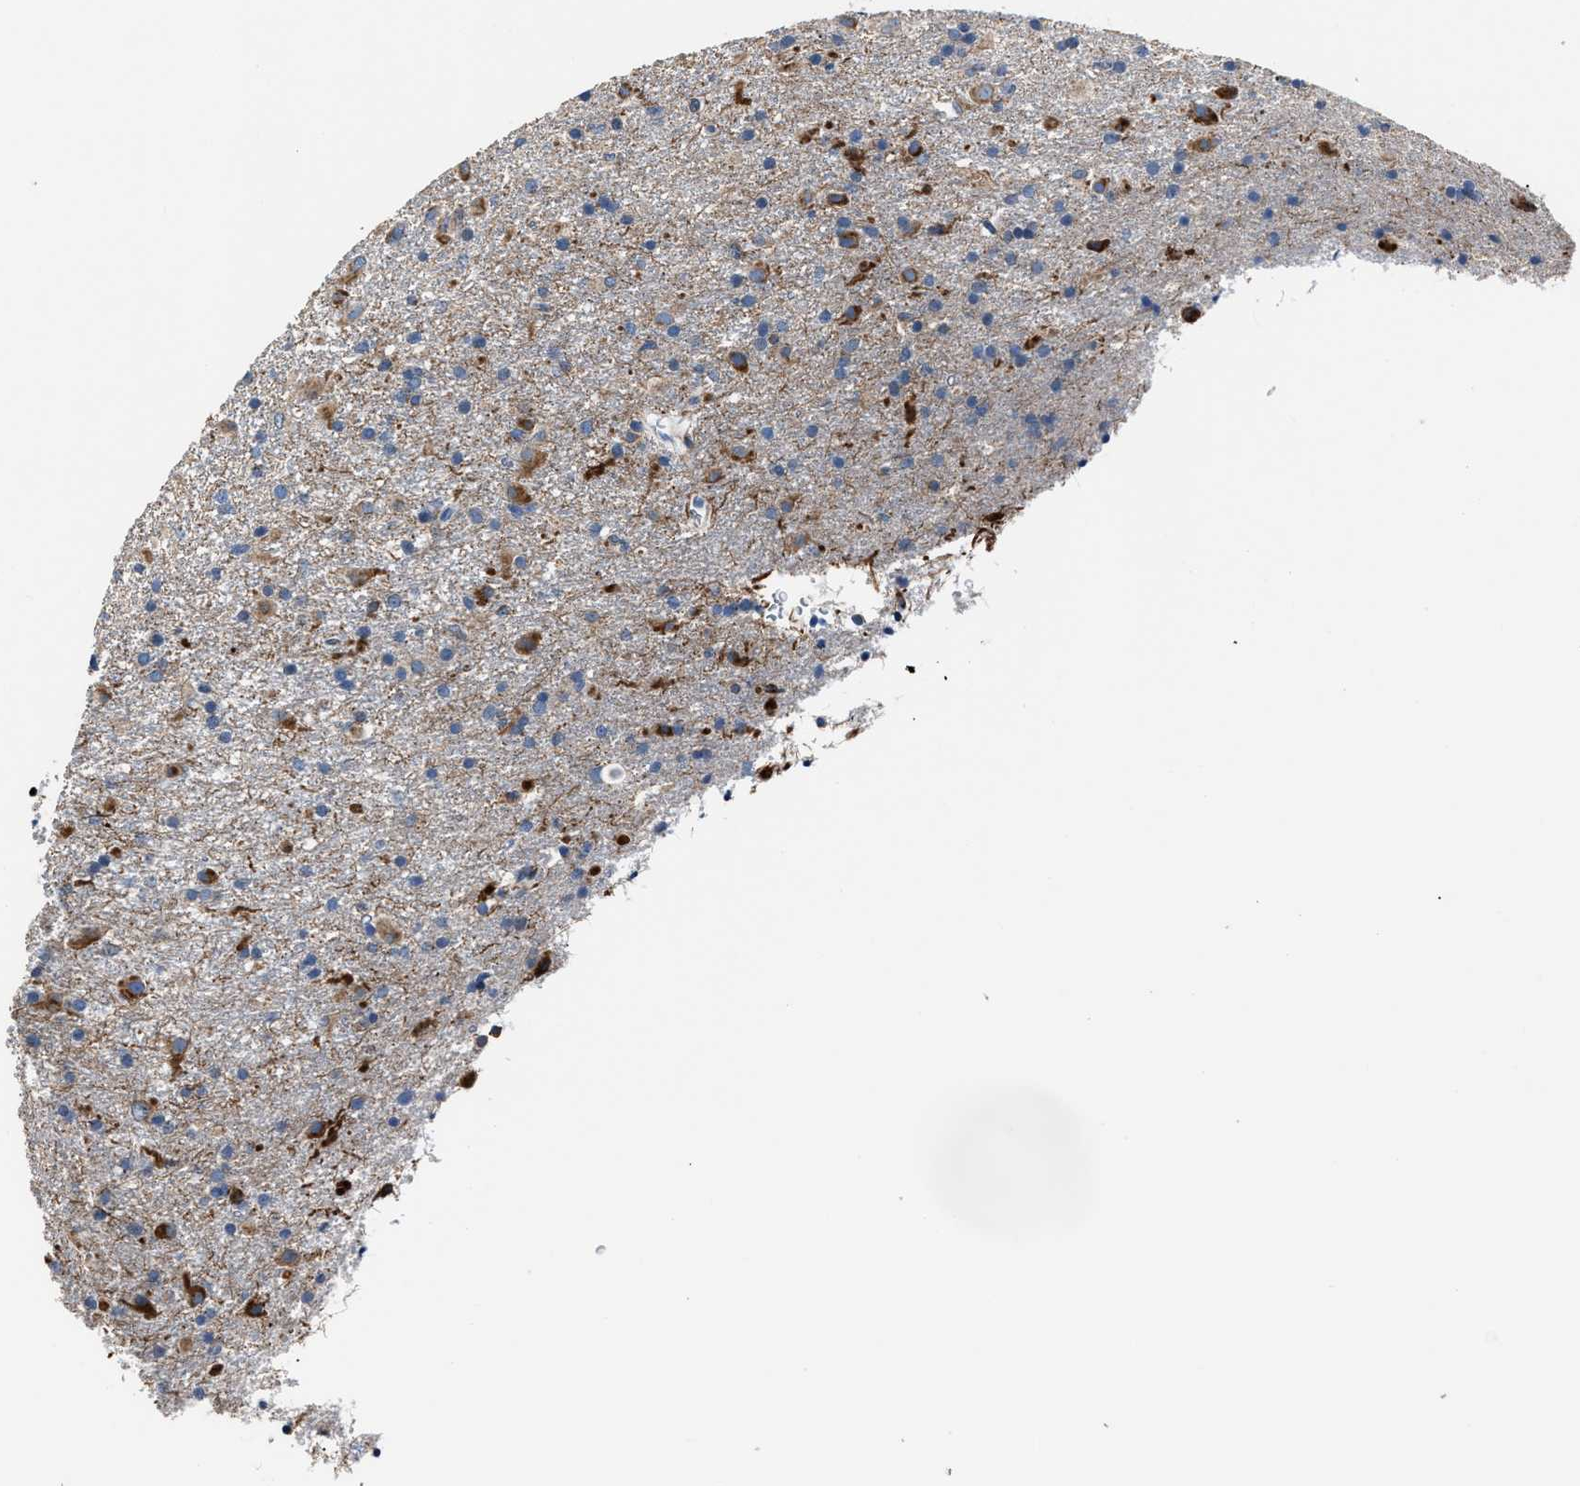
{"staining": {"intensity": "moderate", "quantity": "<25%", "location": "cytoplasmic/membranous"}, "tissue": "glioma", "cell_type": "Tumor cells", "image_type": "cancer", "snomed": [{"axis": "morphology", "description": "Glioma, malignant, Low grade"}, {"axis": "topography", "description": "Brain"}], "caption": "Malignant glioma (low-grade) stained for a protein (brown) exhibits moderate cytoplasmic/membranous positive expression in about <25% of tumor cells.", "gene": "DNAJC24", "patient": {"sex": "male", "age": 65}}